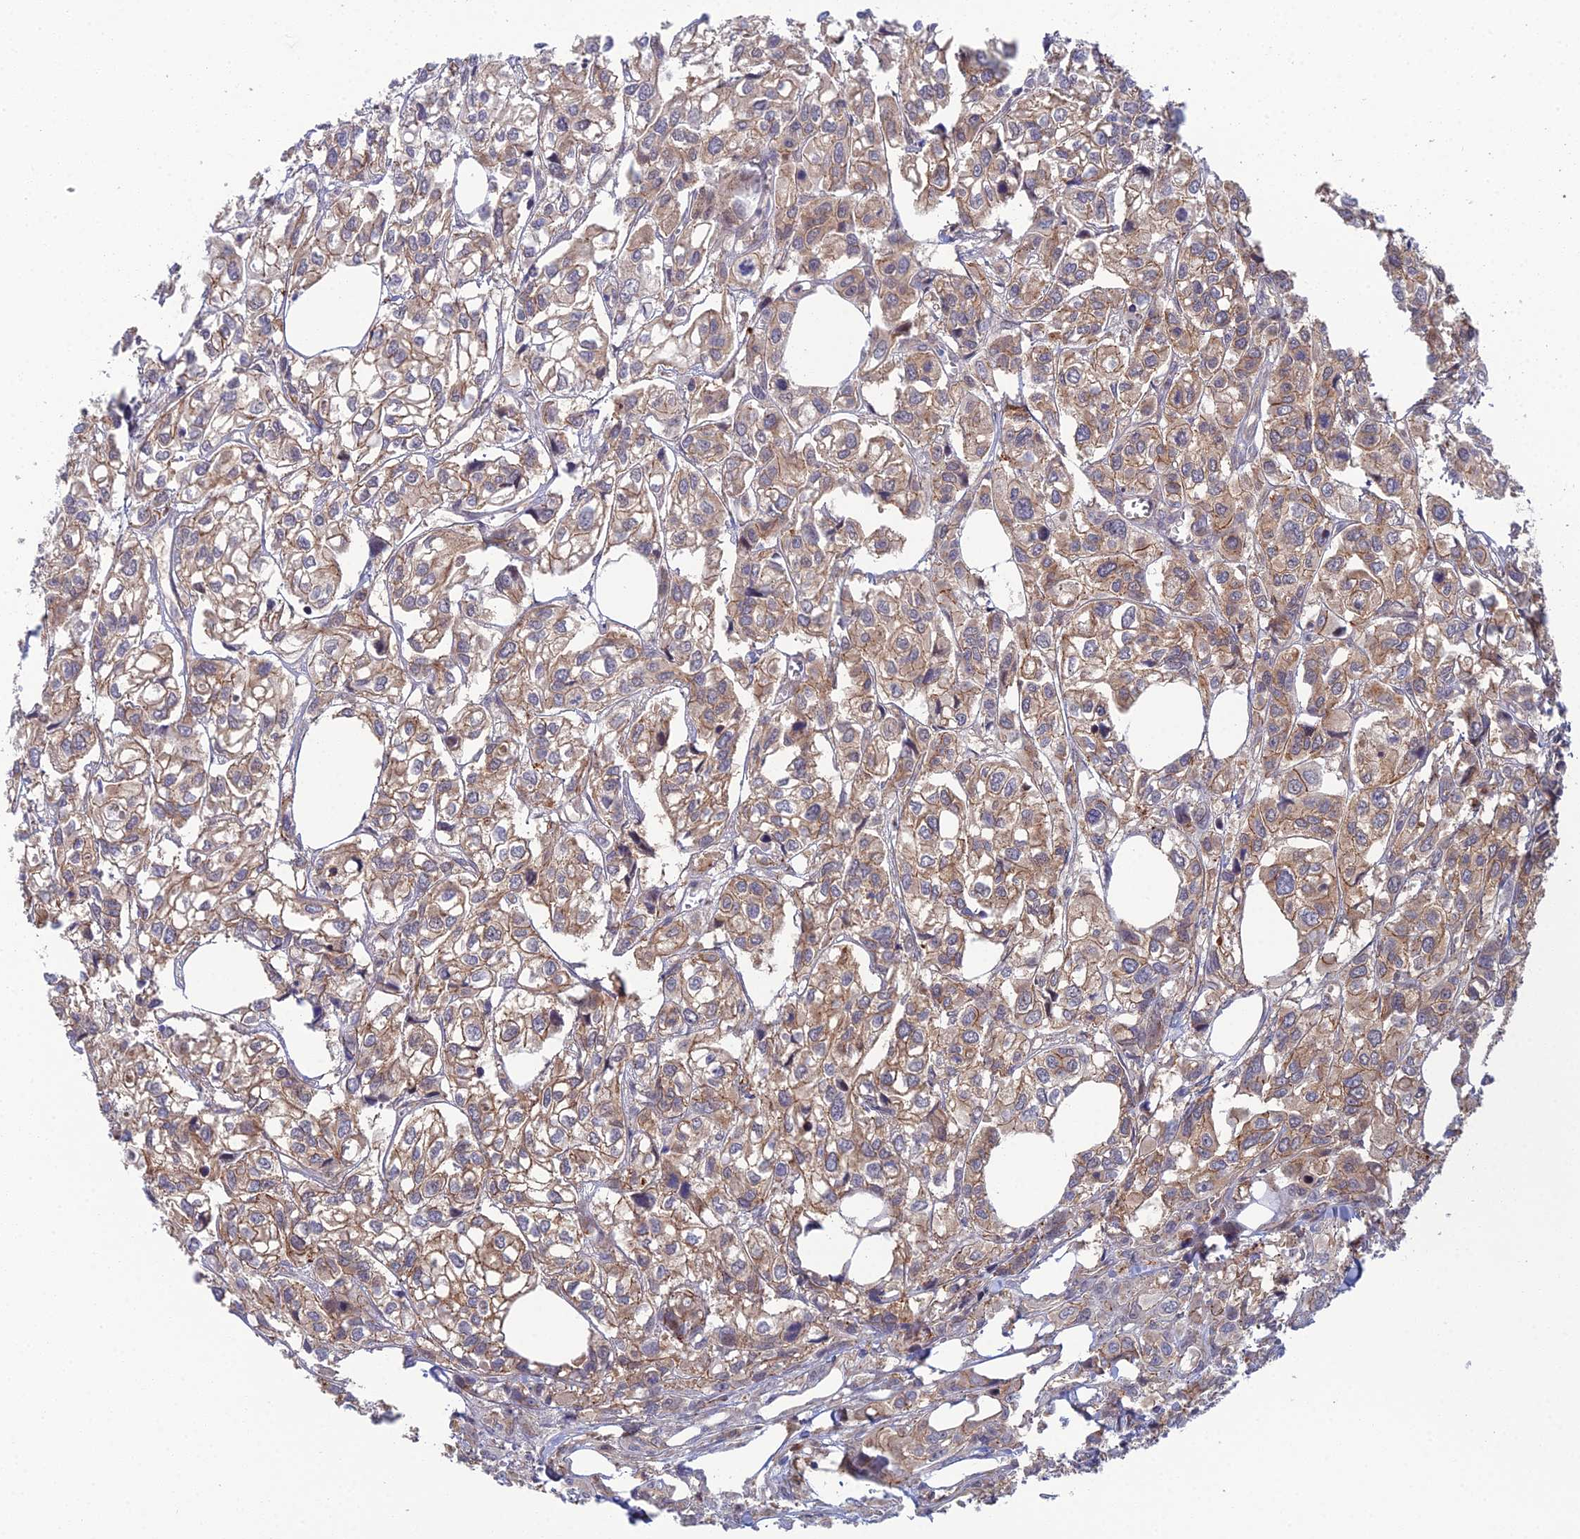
{"staining": {"intensity": "moderate", "quantity": ">75%", "location": "cytoplasmic/membranous"}, "tissue": "urothelial cancer", "cell_type": "Tumor cells", "image_type": "cancer", "snomed": [{"axis": "morphology", "description": "Urothelial carcinoma, High grade"}, {"axis": "topography", "description": "Urinary bladder"}], "caption": "There is medium levels of moderate cytoplasmic/membranous staining in tumor cells of urothelial cancer, as demonstrated by immunohistochemical staining (brown color).", "gene": "ABHD1", "patient": {"sex": "male", "age": 67}}